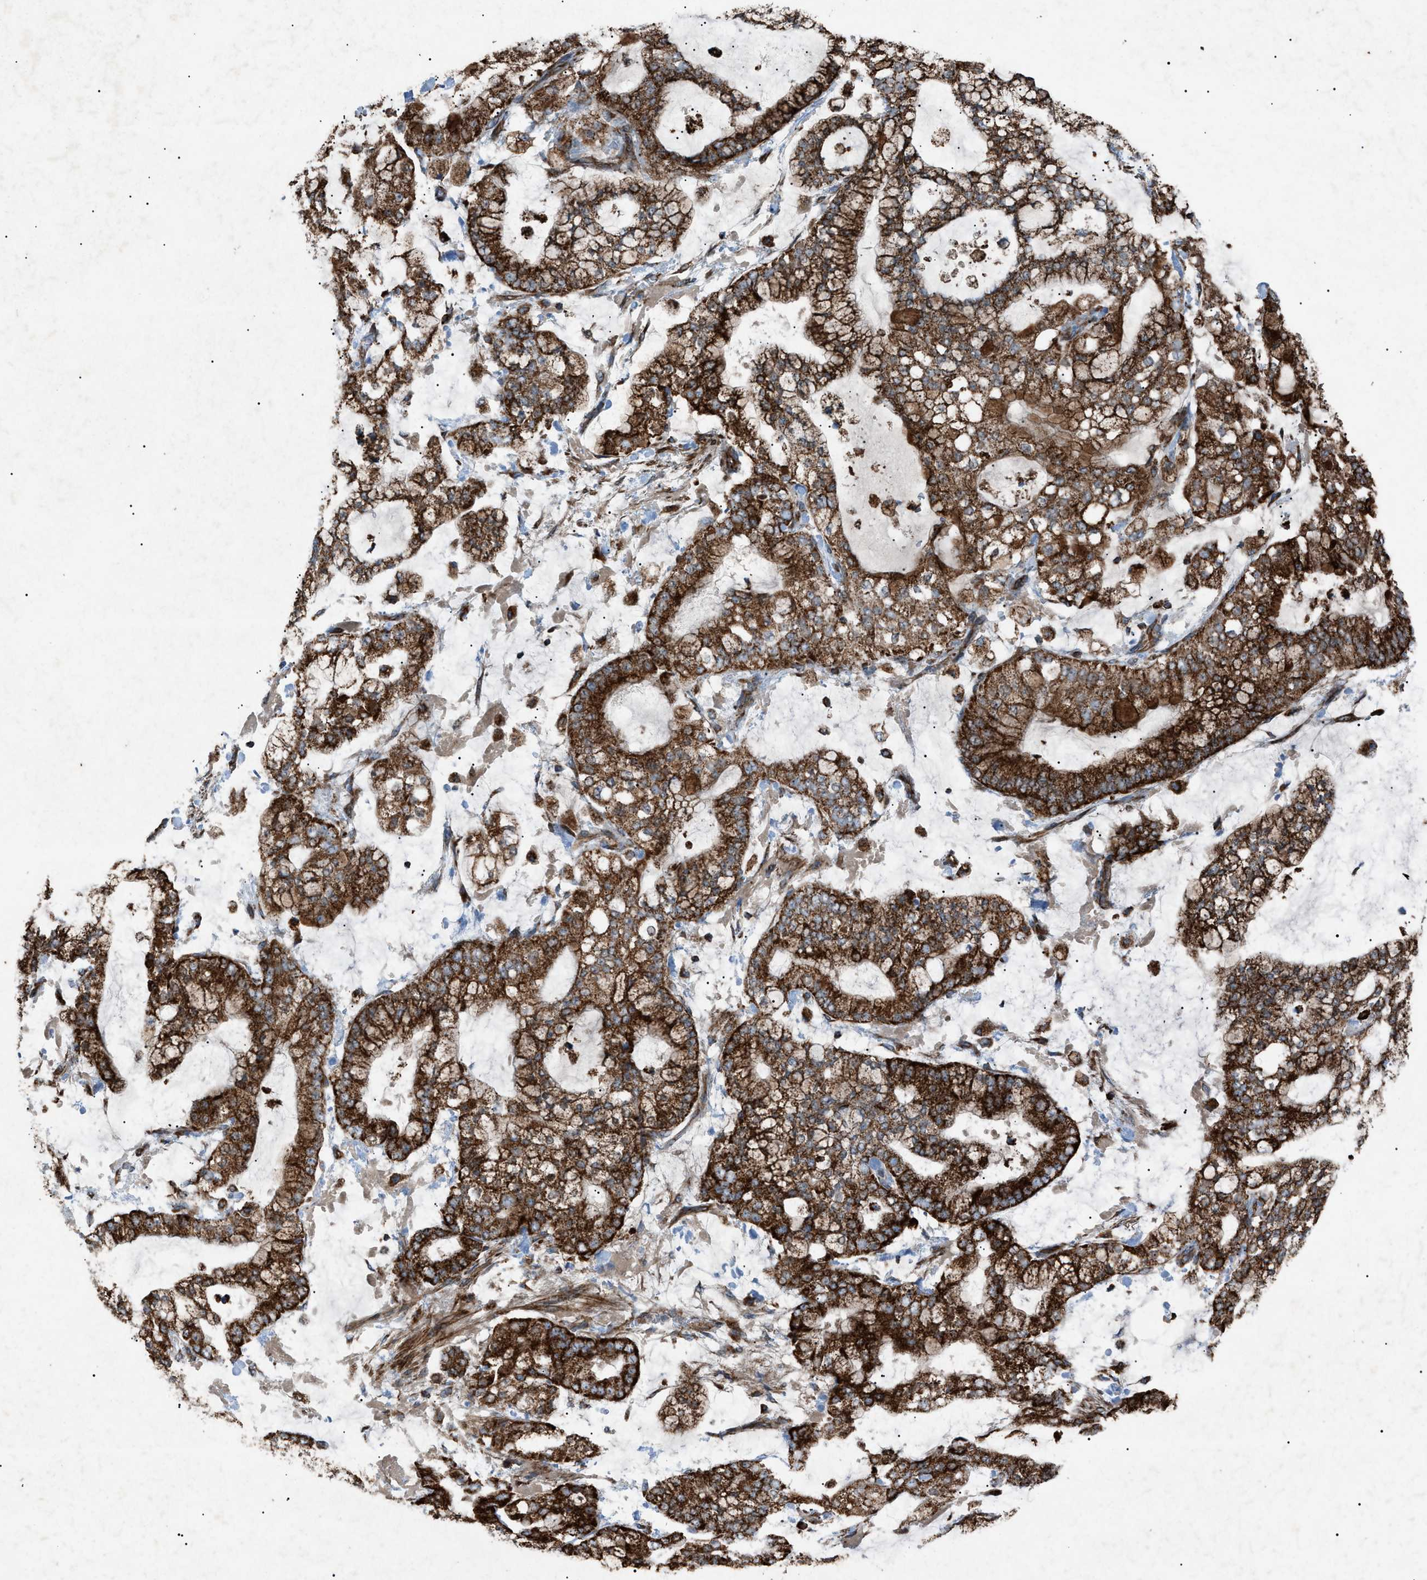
{"staining": {"intensity": "strong", "quantity": ">75%", "location": "cytoplasmic/membranous"}, "tissue": "stomach cancer", "cell_type": "Tumor cells", "image_type": "cancer", "snomed": [{"axis": "morphology", "description": "Normal tissue, NOS"}, {"axis": "morphology", "description": "Adenocarcinoma, NOS"}, {"axis": "topography", "description": "Stomach, upper"}, {"axis": "topography", "description": "Stomach"}], "caption": "DAB (3,3'-diaminobenzidine) immunohistochemical staining of human adenocarcinoma (stomach) shows strong cytoplasmic/membranous protein positivity in approximately >75% of tumor cells.", "gene": "C1GALT1C1", "patient": {"sex": "male", "age": 76}}